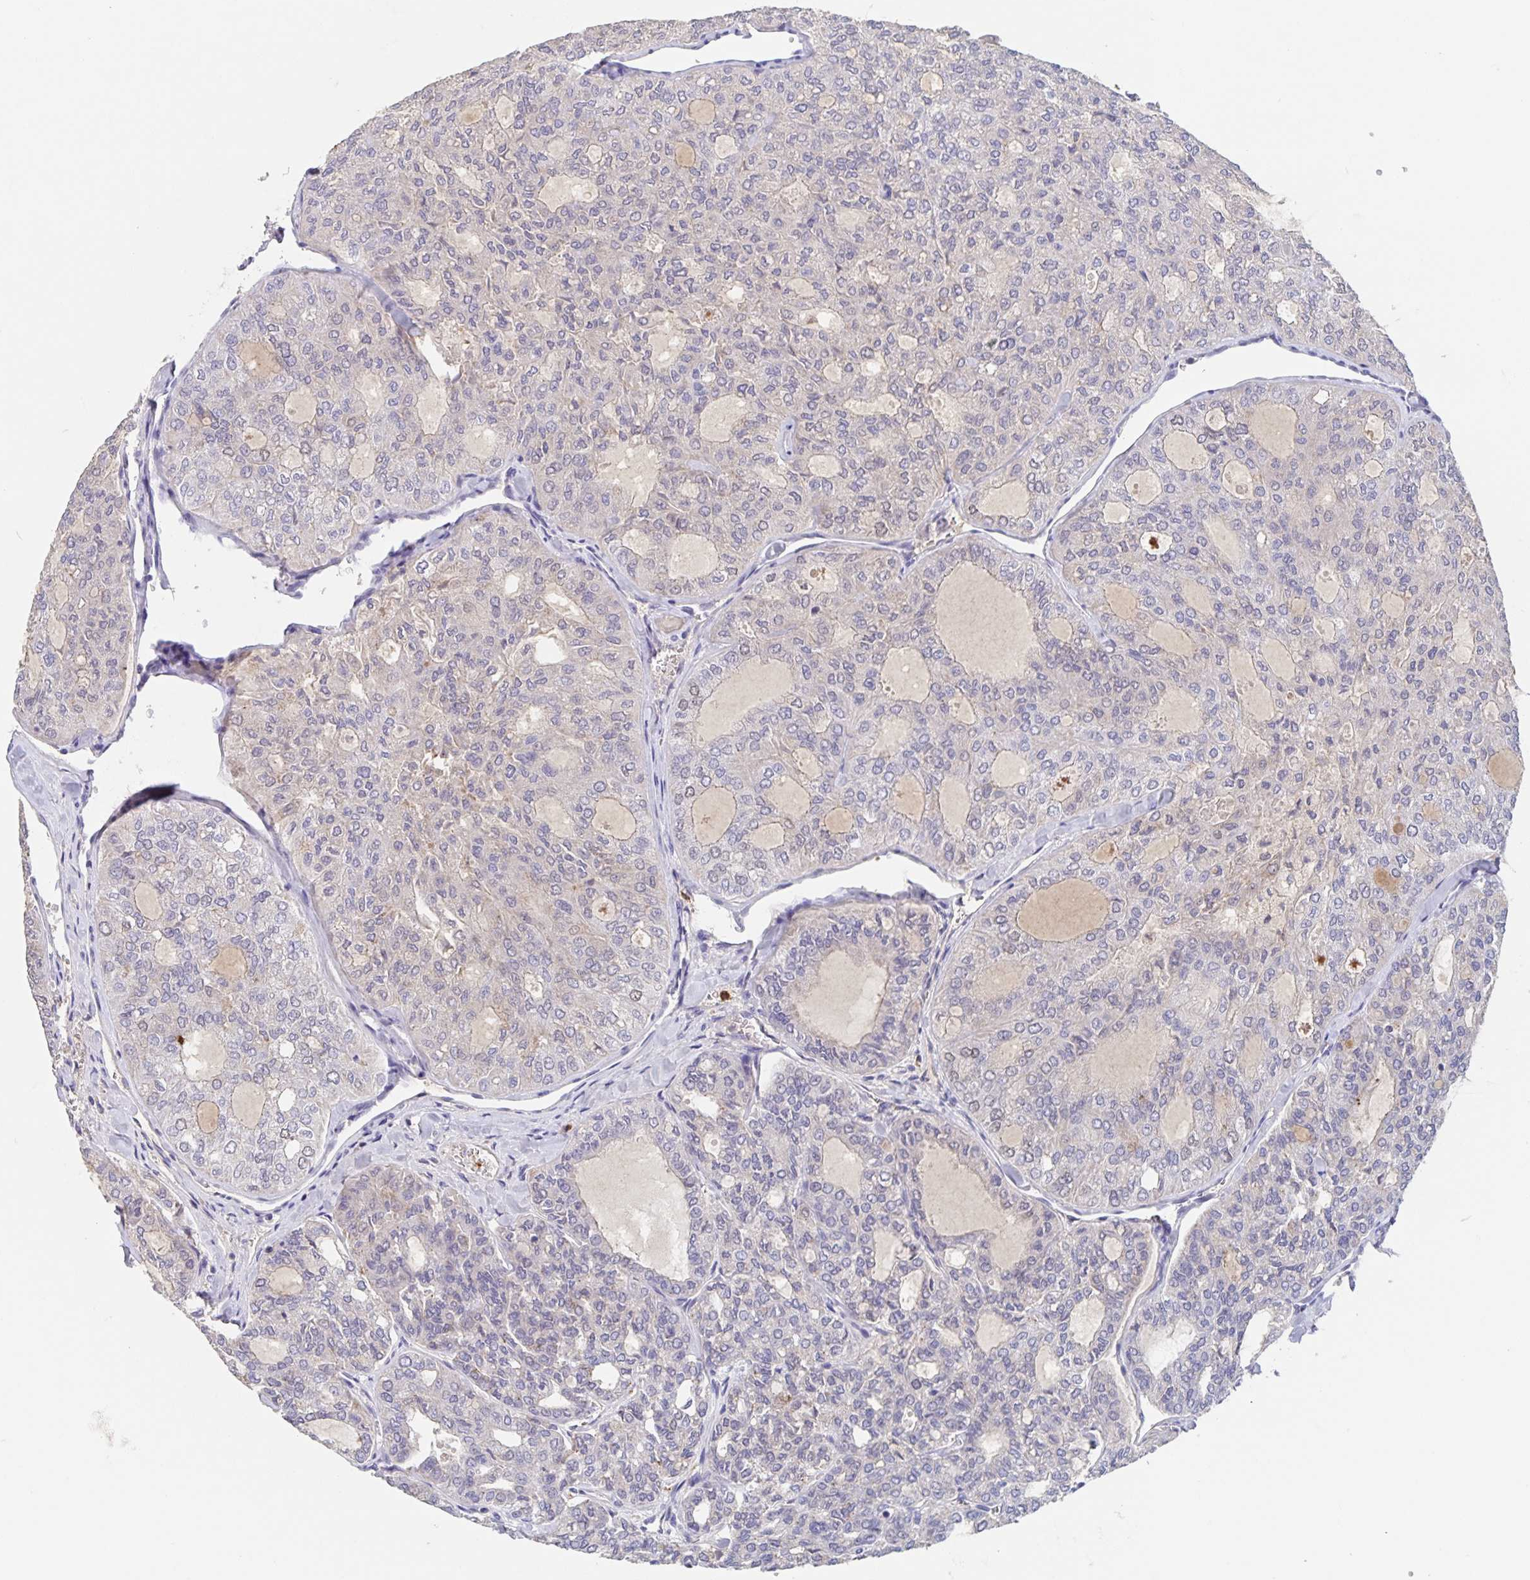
{"staining": {"intensity": "negative", "quantity": "none", "location": "none"}, "tissue": "thyroid cancer", "cell_type": "Tumor cells", "image_type": "cancer", "snomed": [{"axis": "morphology", "description": "Follicular adenoma carcinoma, NOS"}, {"axis": "topography", "description": "Thyroid gland"}], "caption": "The image displays no significant expression in tumor cells of thyroid follicular adenoma carcinoma.", "gene": "CDC42BPG", "patient": {"sex": "male", "age": 75}}